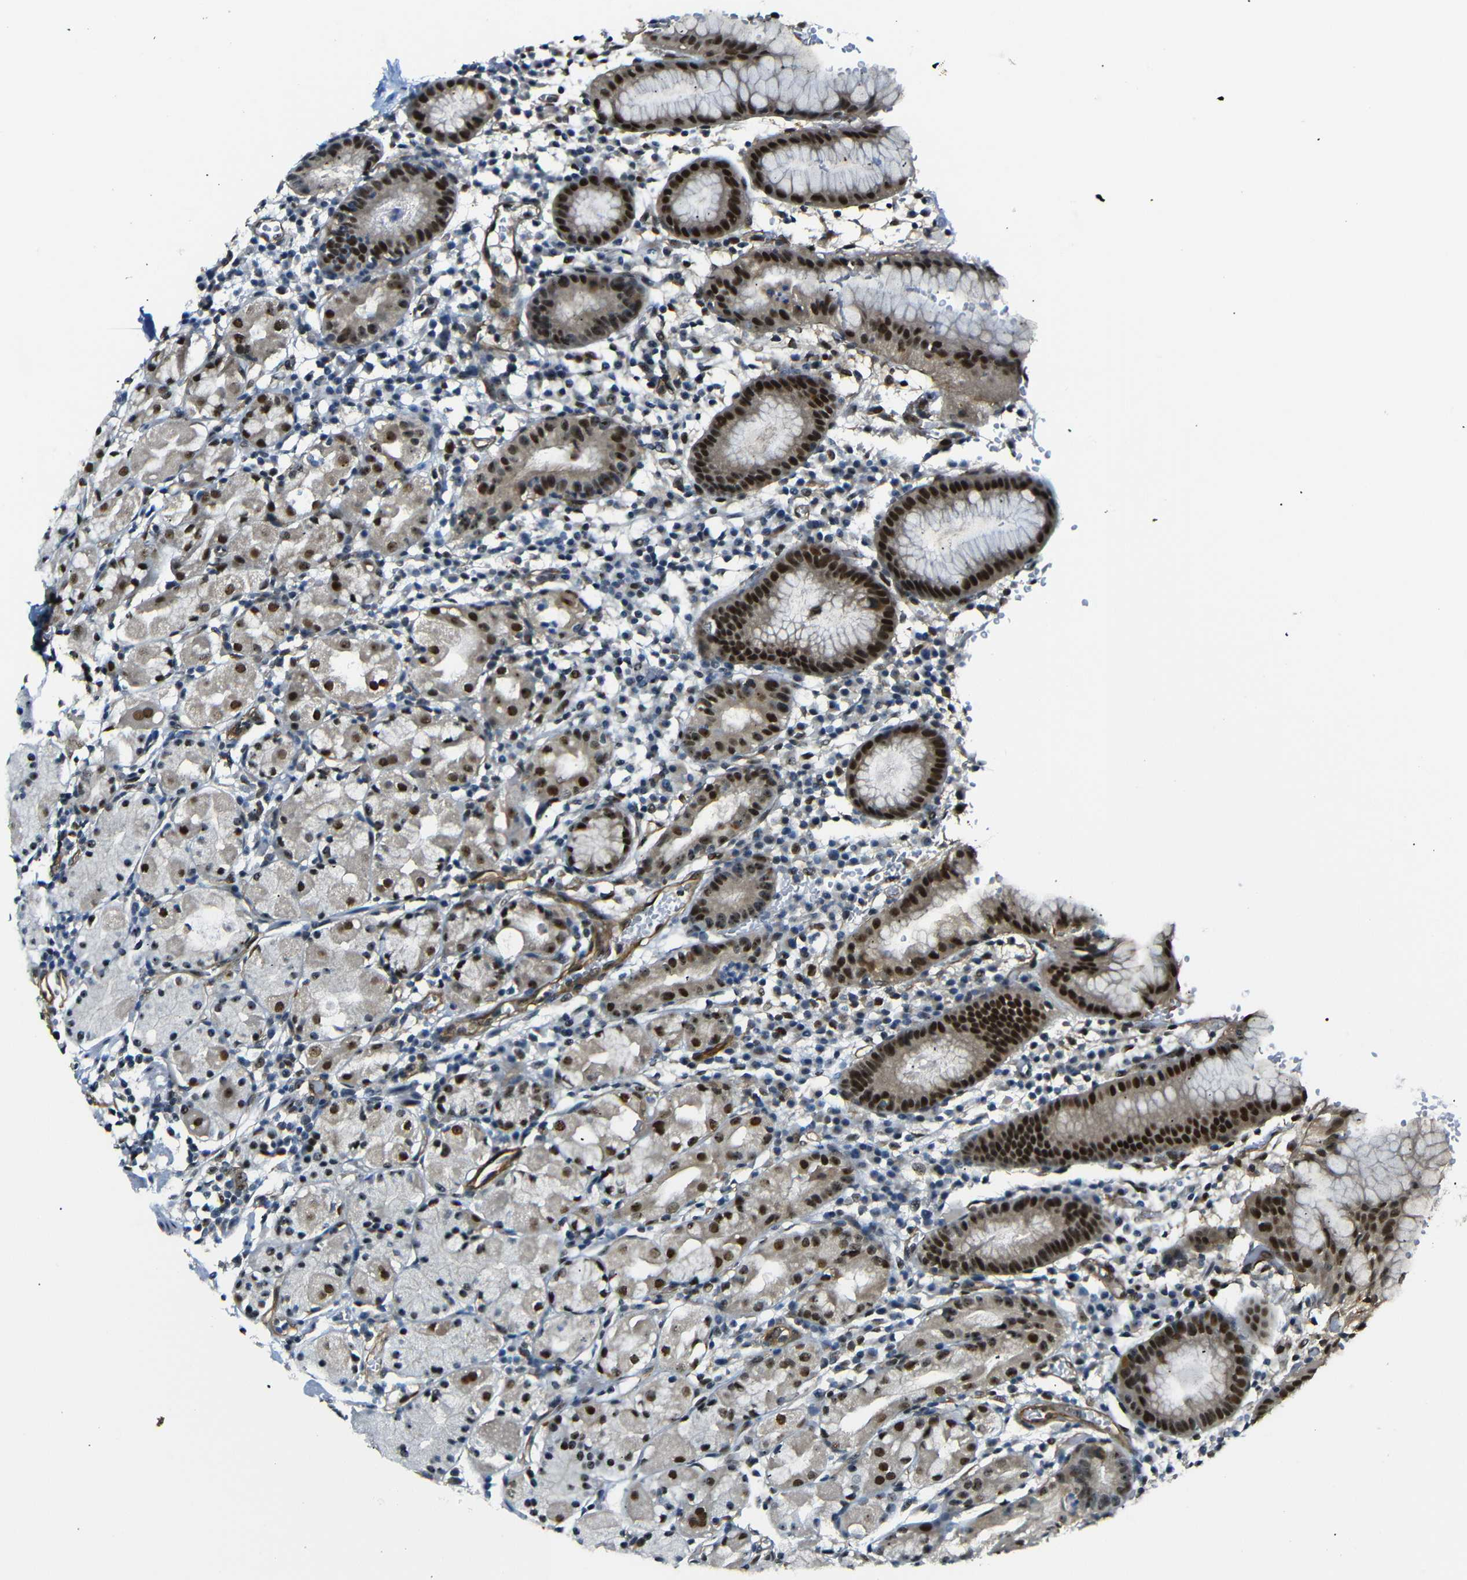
{"staining": {"intensity": "strong", "quantity": ">75%", "location": "cytoplasmic/membranous,nuclear"}, "tissue": "stomach", "cell_type": "Glandular cells", "image_type": "normal", "snomed": [{"axis": "morphology", "description": "Normal tissue, NOS"}, {"axis": "topography", "description": "Stomach"}, {"axis": "topography", "description": "Stomach, lower"}], "caption": "Immunohistochemistry image of benign stomach stained for a protein (brown), which reveals high levels of strong cytoplasmic/membranous,nuclear staining in about >75% of glandular cells.", "gene": "PARN", "patient": {"sex": "female", "age": 75}}